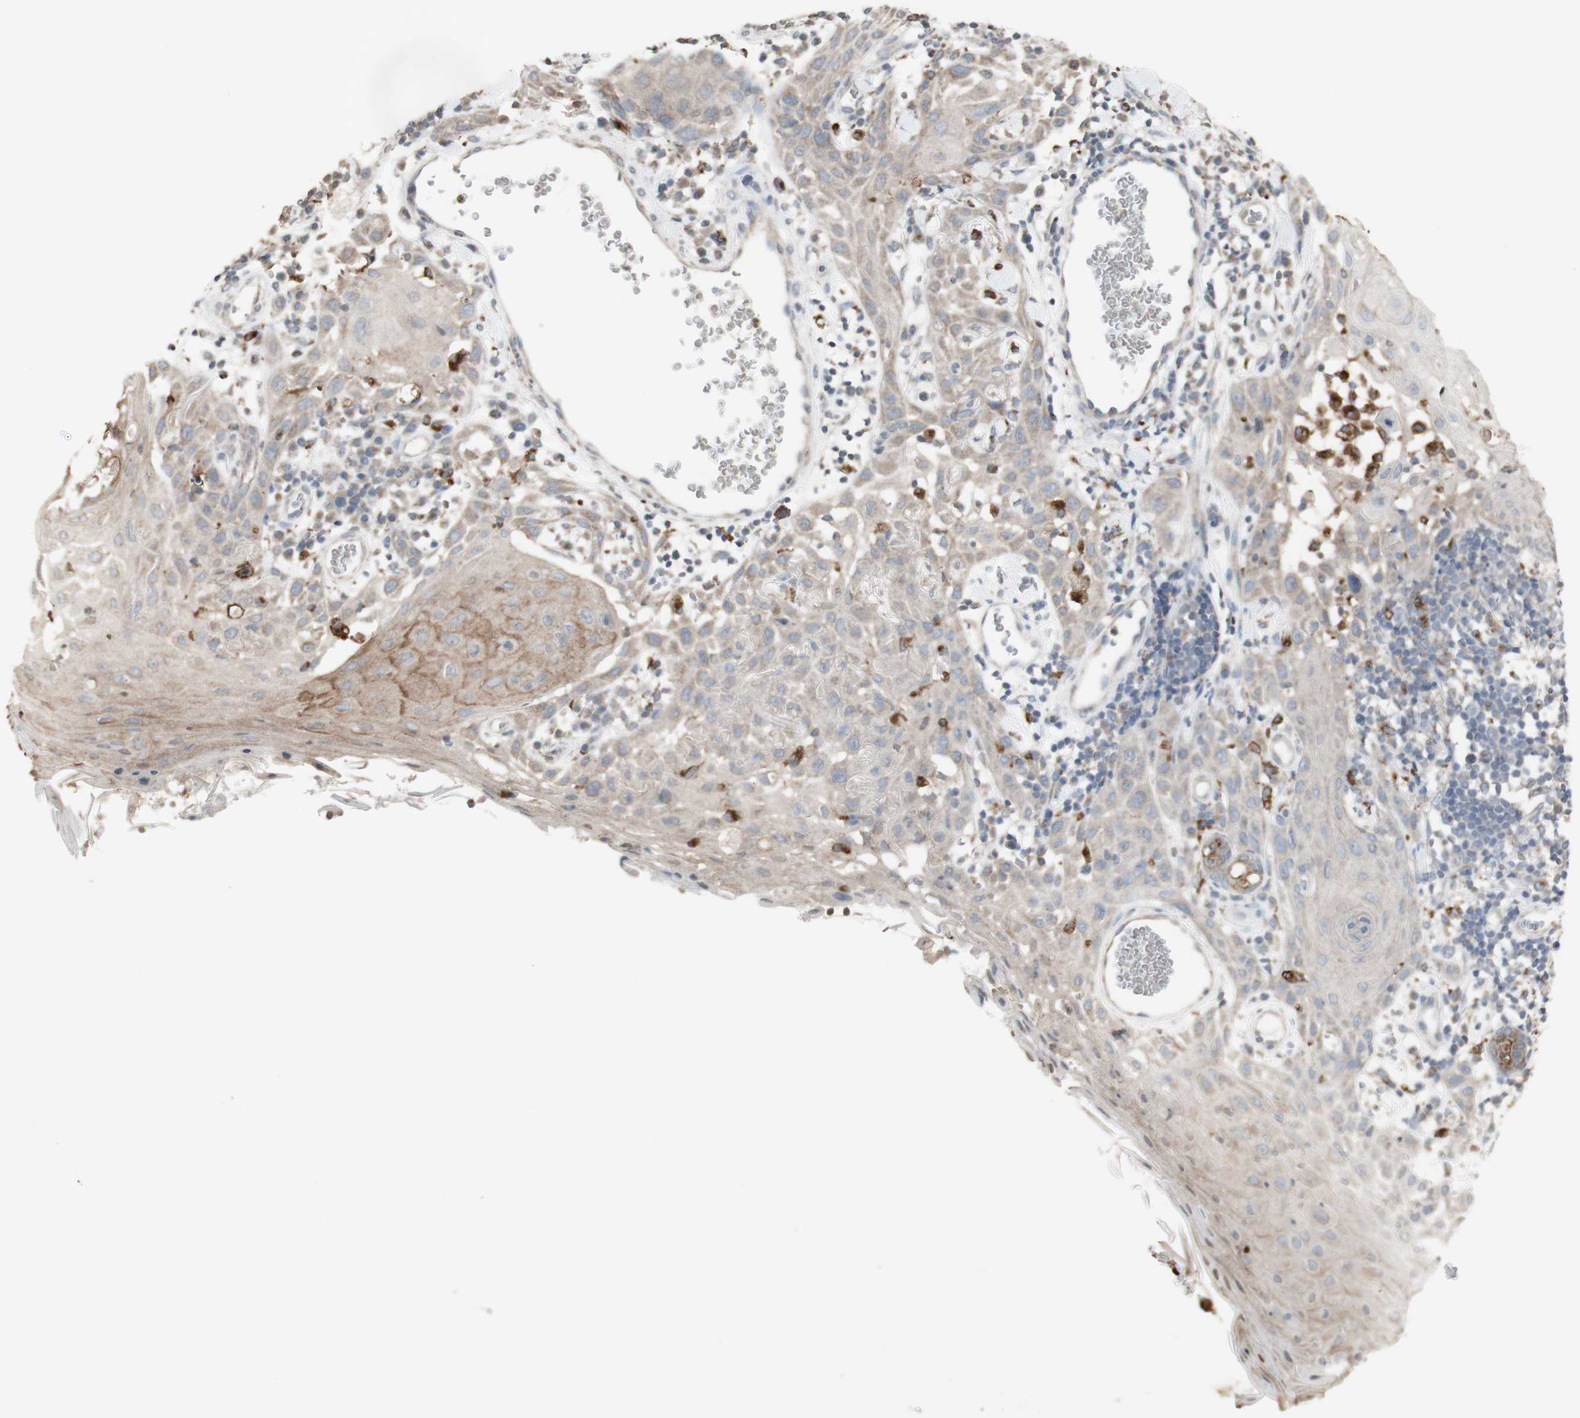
{"staining": {"intensity": "weak", "quantity": "<25%", "location": "cytoplasmic/membranous"}, "tissue": "skin cancer", "cell_type": "Tumor cells", "image_type": "cancer", "snomed": [{"axis": "morphology", "description": "Squamous cell carcinoma, NOS"}, {"axis": "topography", "description": "Skin"}], "caption": "Skin cancer was stained to show a protein in brown. There is no significant staining in tumor cells. (IHC, brightfield microscopy, high magnification).", "gene": "ATP6V1E1", "patient": {"sex": "male", "age": 24}}